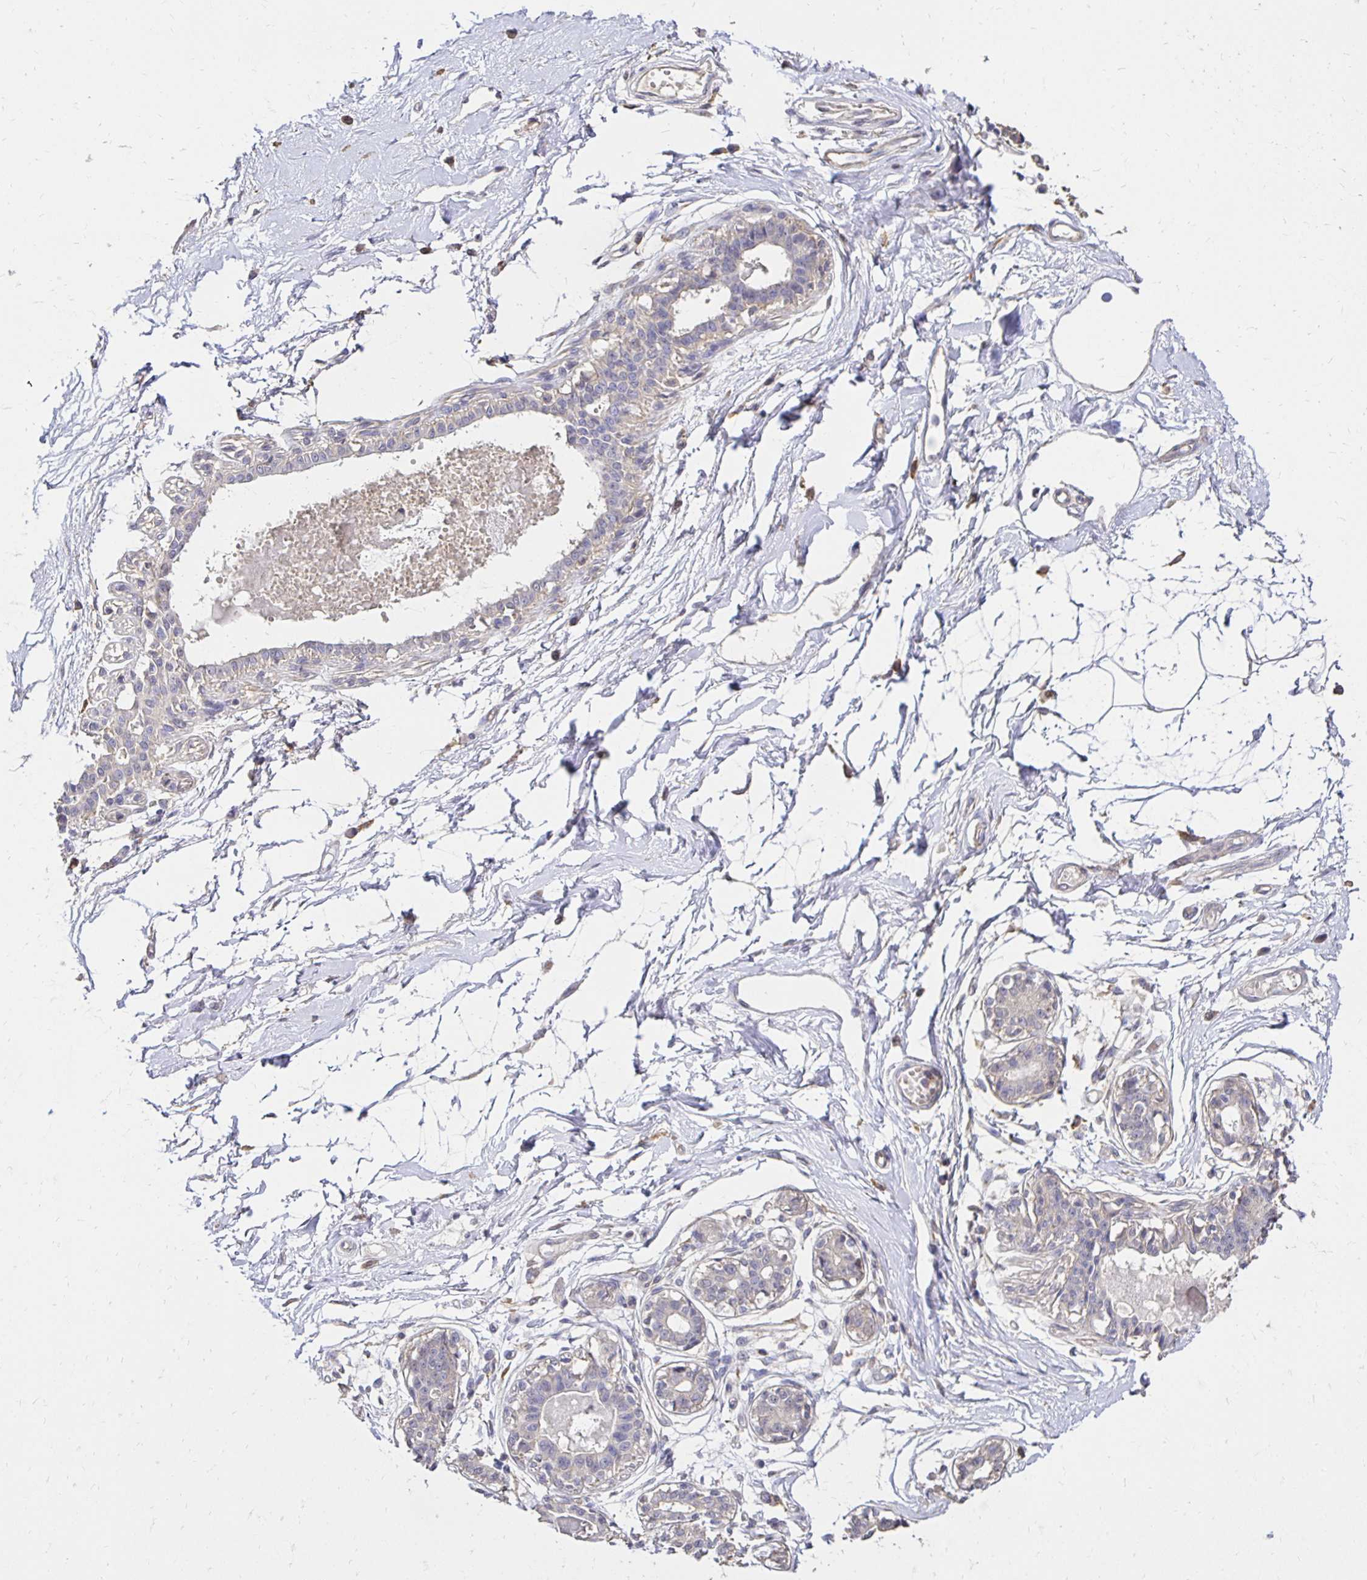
{"staining": {"intensity": "weak", "quantity": "25%-75%", "location": "cytoplasmic/membranous"}, "tissue": "breast", "cell_type": "Adipocytes", "image_type": "normal", "snomed": [{"axis": "morphology", "description": "Normal tissue, NOS"}, {"axis": "topography", "description": "Breast"}], "caption": "Adipocytes show low levels of weak cytoplasmic/membranous staining in approximately 25%-75% of cells in unremarkable human breast.", "gene": "PNPLA3", "patient": {"sex": "female", "age": 45}}